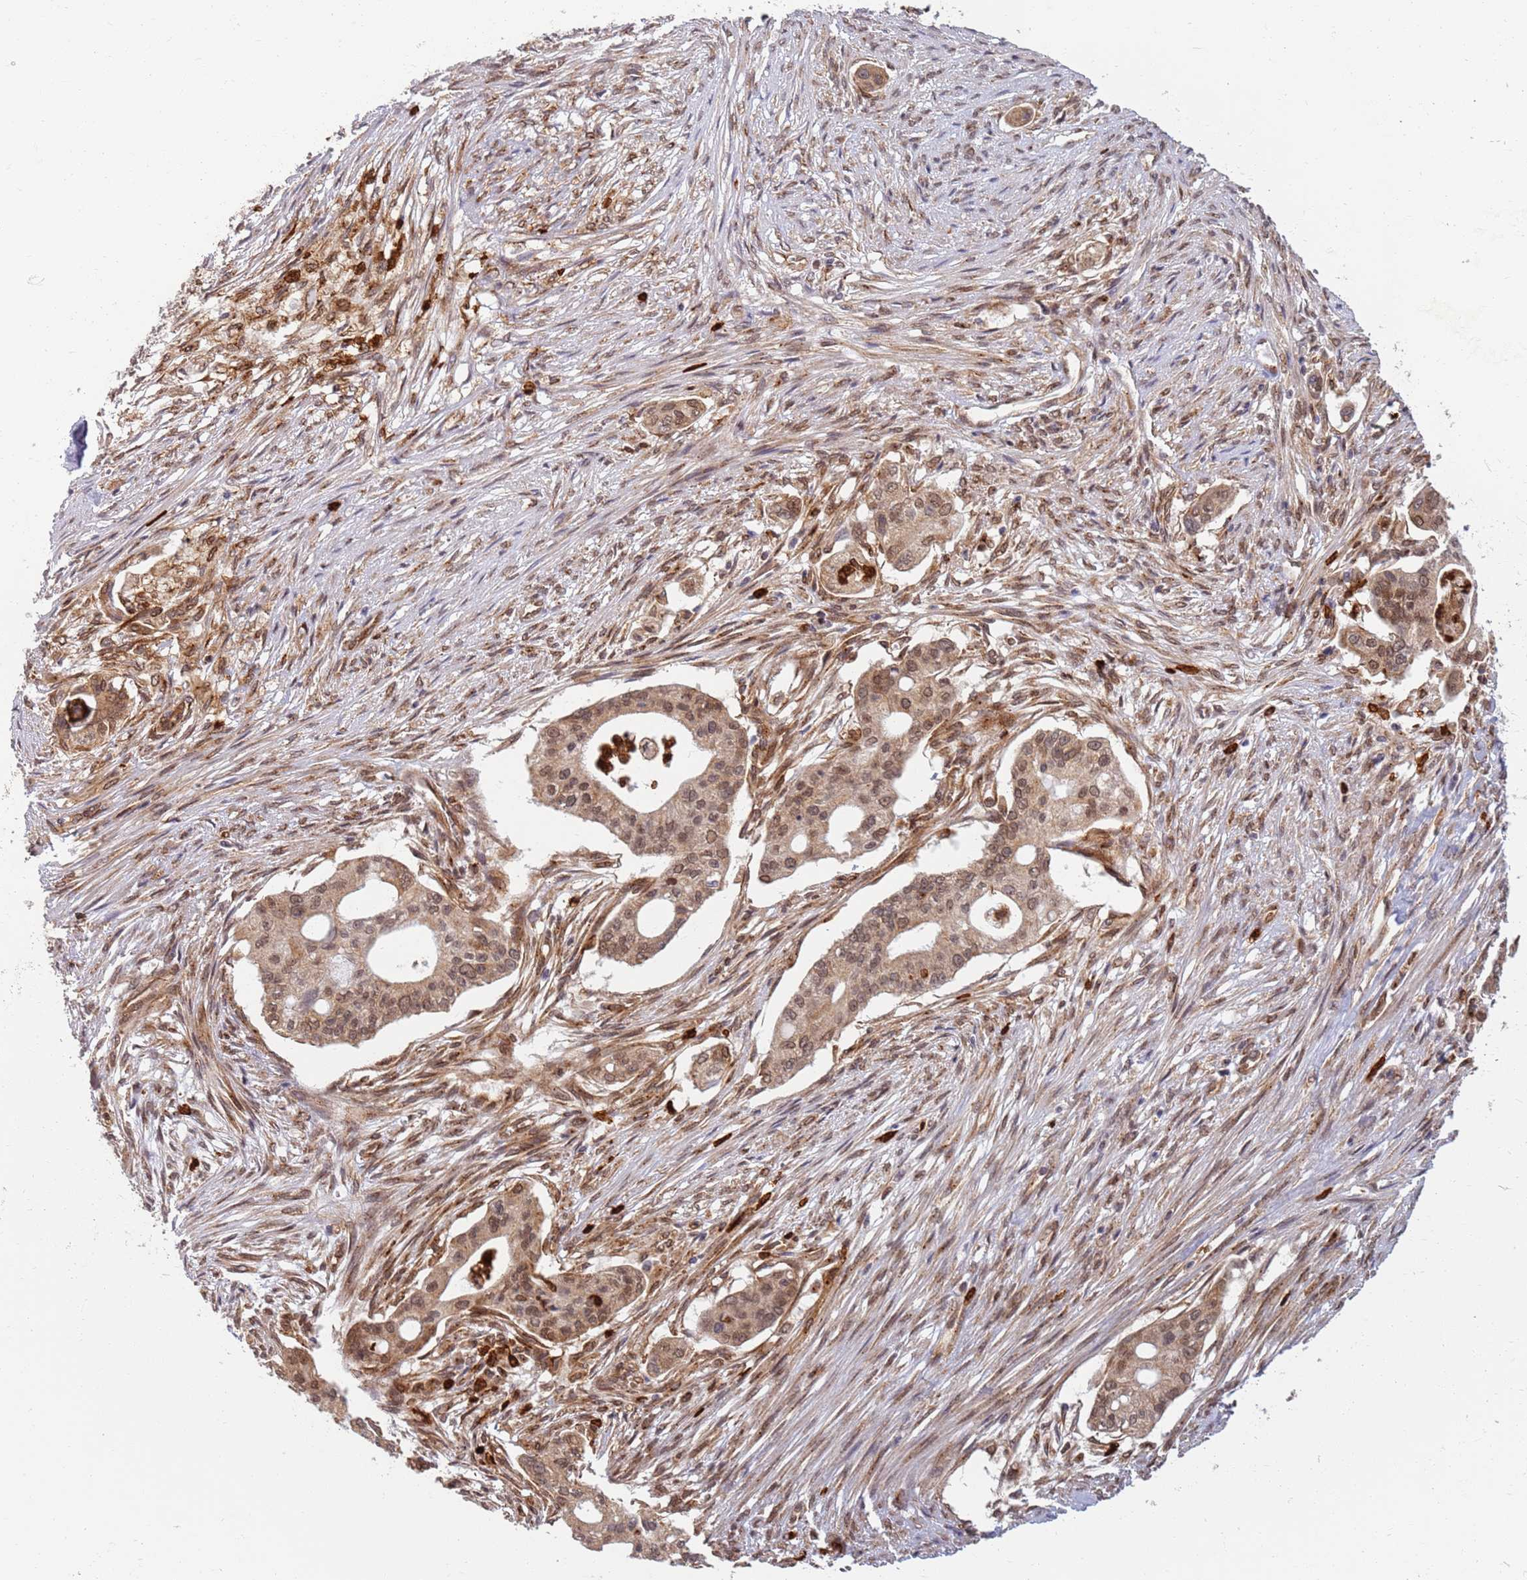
{"staining": {"intensity": "moderate", "quantity": ">75%", "location": "cytoplasmic/membranous,nuclear"}, "tissue": "pancreatic cancer", "cell_type": "Tumor cells", "image_type": "cancer", "snomed": [{"axis": "morphology", "description": "Adenocarcinoma, NOS"}, {"axis": "topography", "description": "Pancreas"}], "caption": "Protein staining of pancreatic cancer (adenocarcinoma) tissue demonstrates moderate cytoplasmic/membranous and nuclear staining in about >75% of tumor cells.", "gene": "CEP170", "patient": {"sex": "male", "age": 46}}